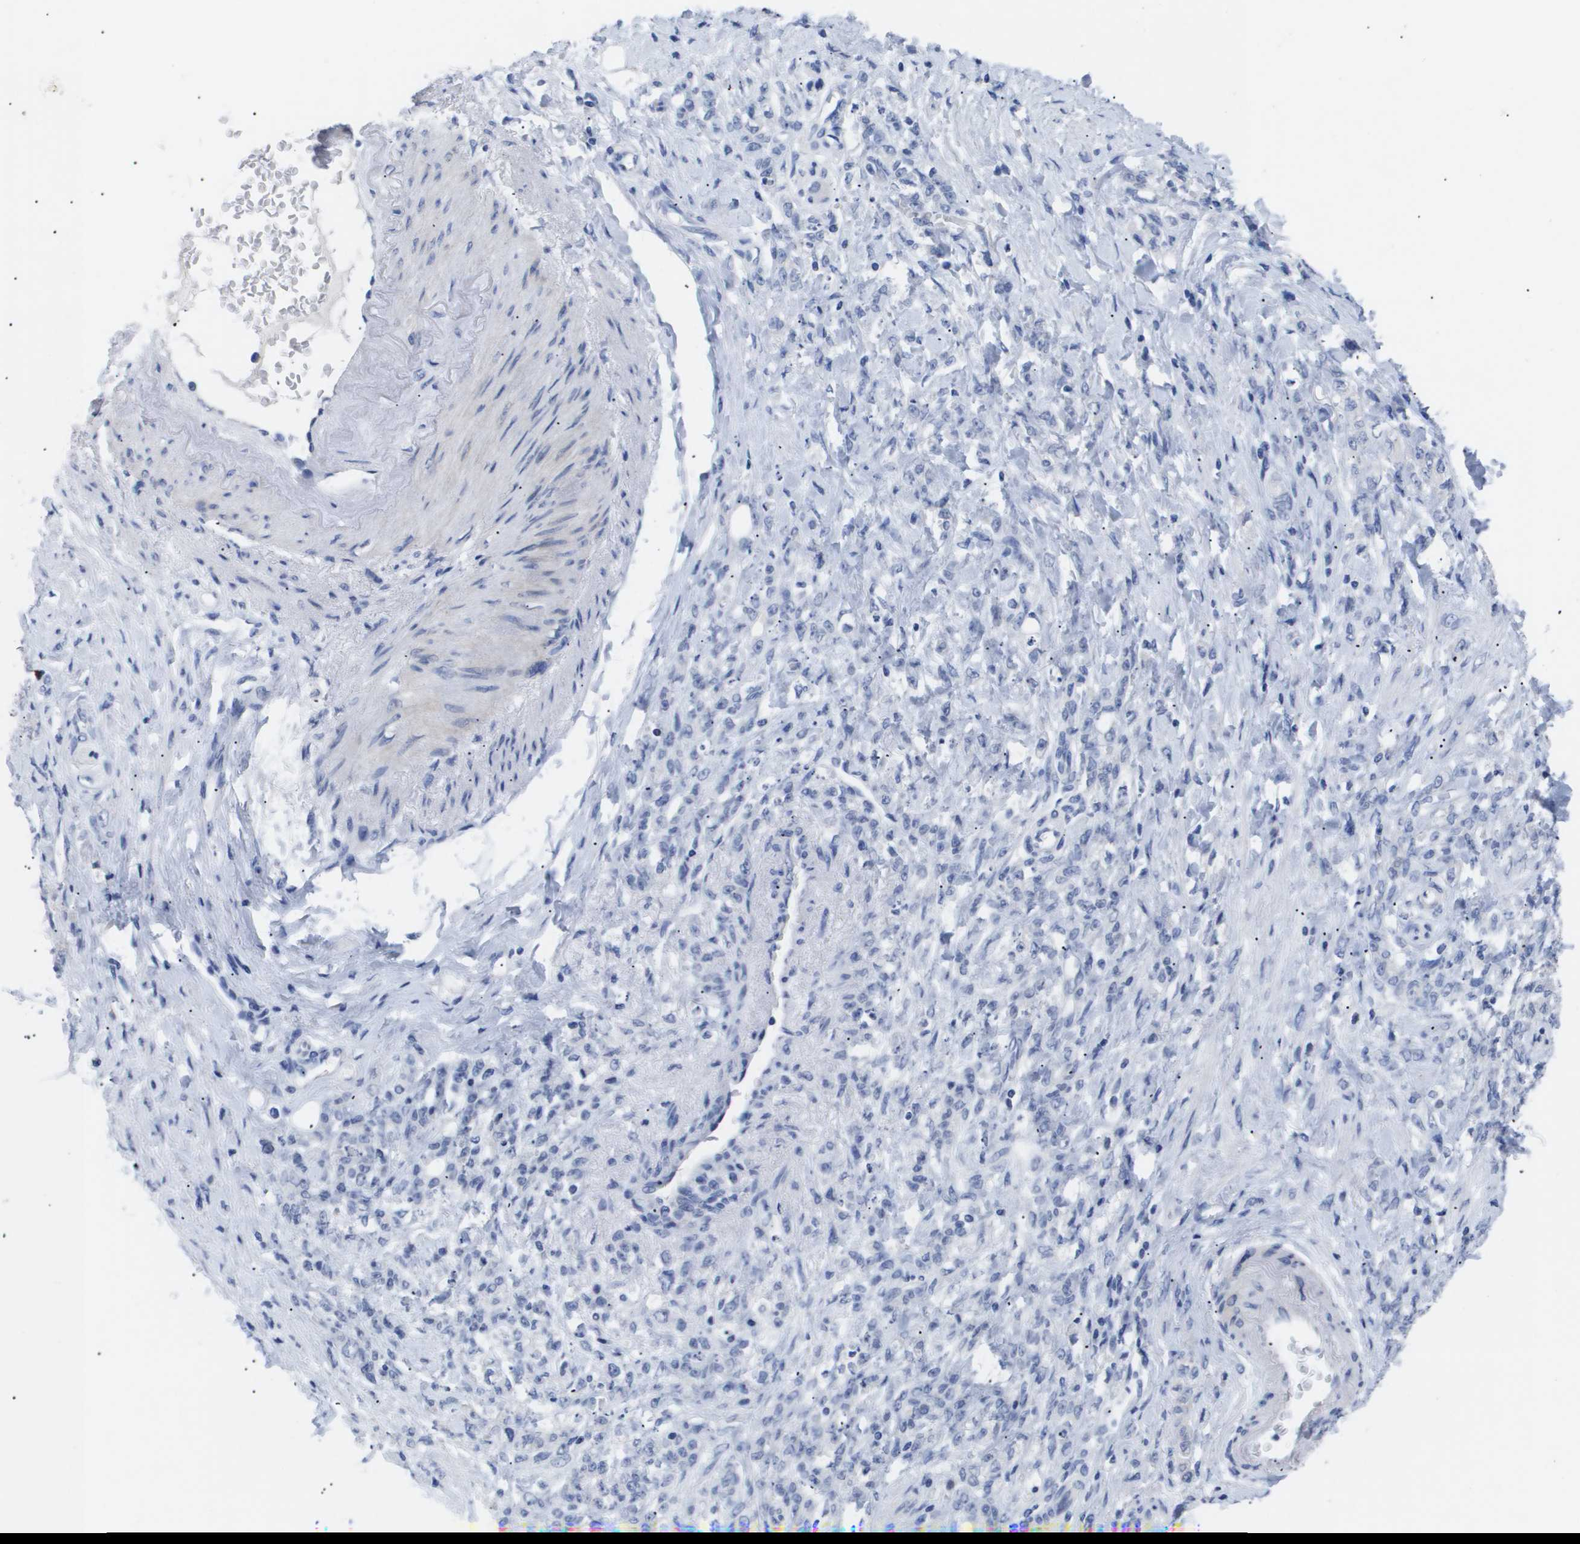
{"staining": {"intensity": "negative", "quantity": "none", "location": "none"}, "tissue": "stomach cancer", "cell_type": "Tumor cells", "image_type": "cancer", "snomed": [{"axis": "morphology", "description": "Adenocarcinoma, NOS"}, {"axis": "topography", "description": "Stomach"}], "caption": "Immunohistochemistry (IHC) photomicrograph of neoplastic tissue: stomach cancer (adenocarcinoma) stained with DAB (3,3'-diaminobenzidine) exhibits no significant protein staining in tumor cells.", "gene": "CAV3", "patient": {"sex": "male", "age": 82}}